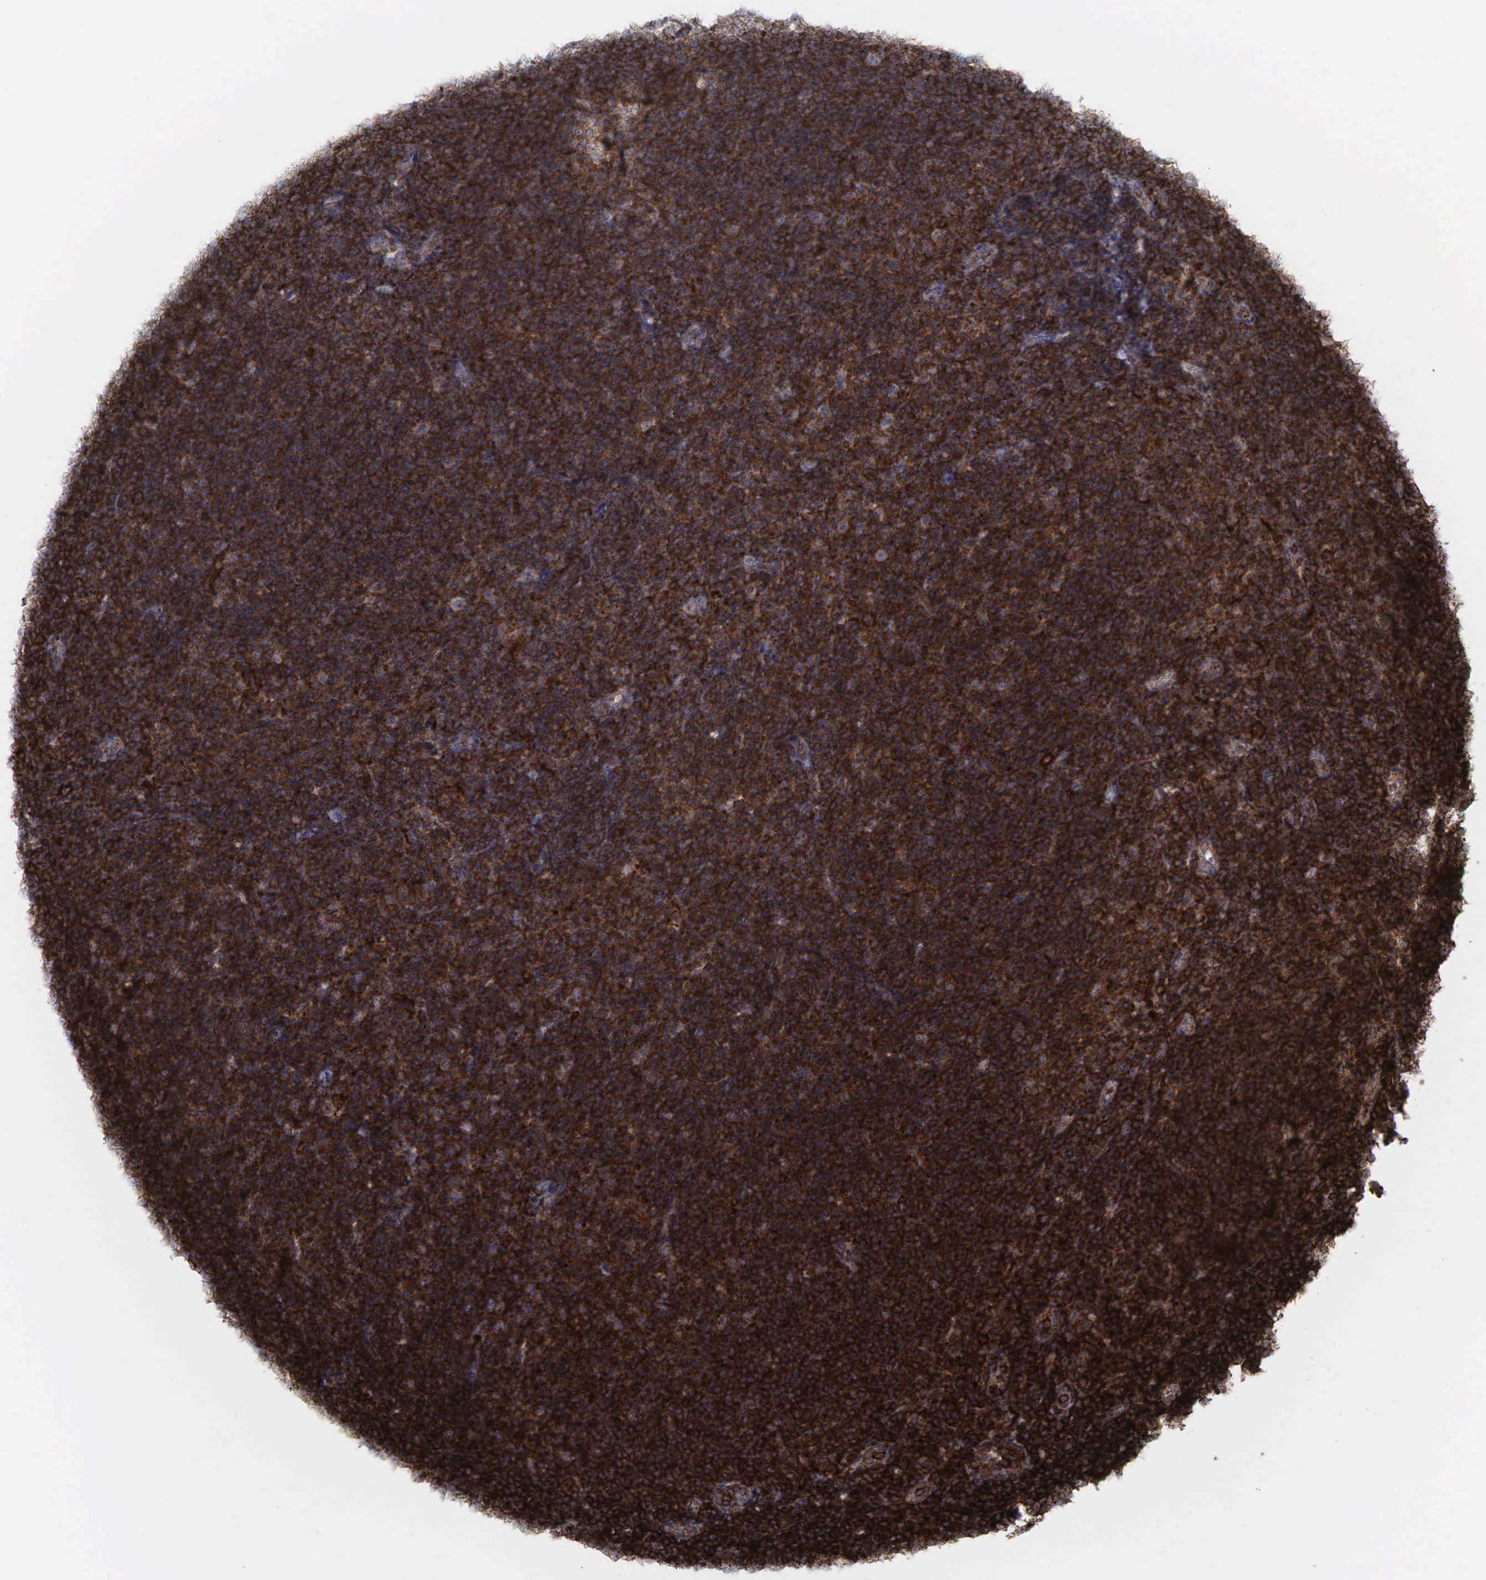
{"staining": {"intensity": "strong", "quantity": ">75%", "location": "cytoplasmic/membranous"}, "tissue": "lymphoma", "cell_type": "Tumor cells", "image_type": "cancer", "snomed": [{"axis": "morphology", "description": "Malignant lymphoma, non-Hodgkin's type, Low grade"}, {"axis": "topography", "description": "Lymph node"}], "caption": "There is high levels of strong cytoplasmic/membranous staining in tumor cells of low-grade malignant lymphoma, non-Hodgkin's type, as demonstrated by immunohistochemical staining (brown color).", "gene": "GPRASP1", "patient": {"sex": "male", "age": 49}}